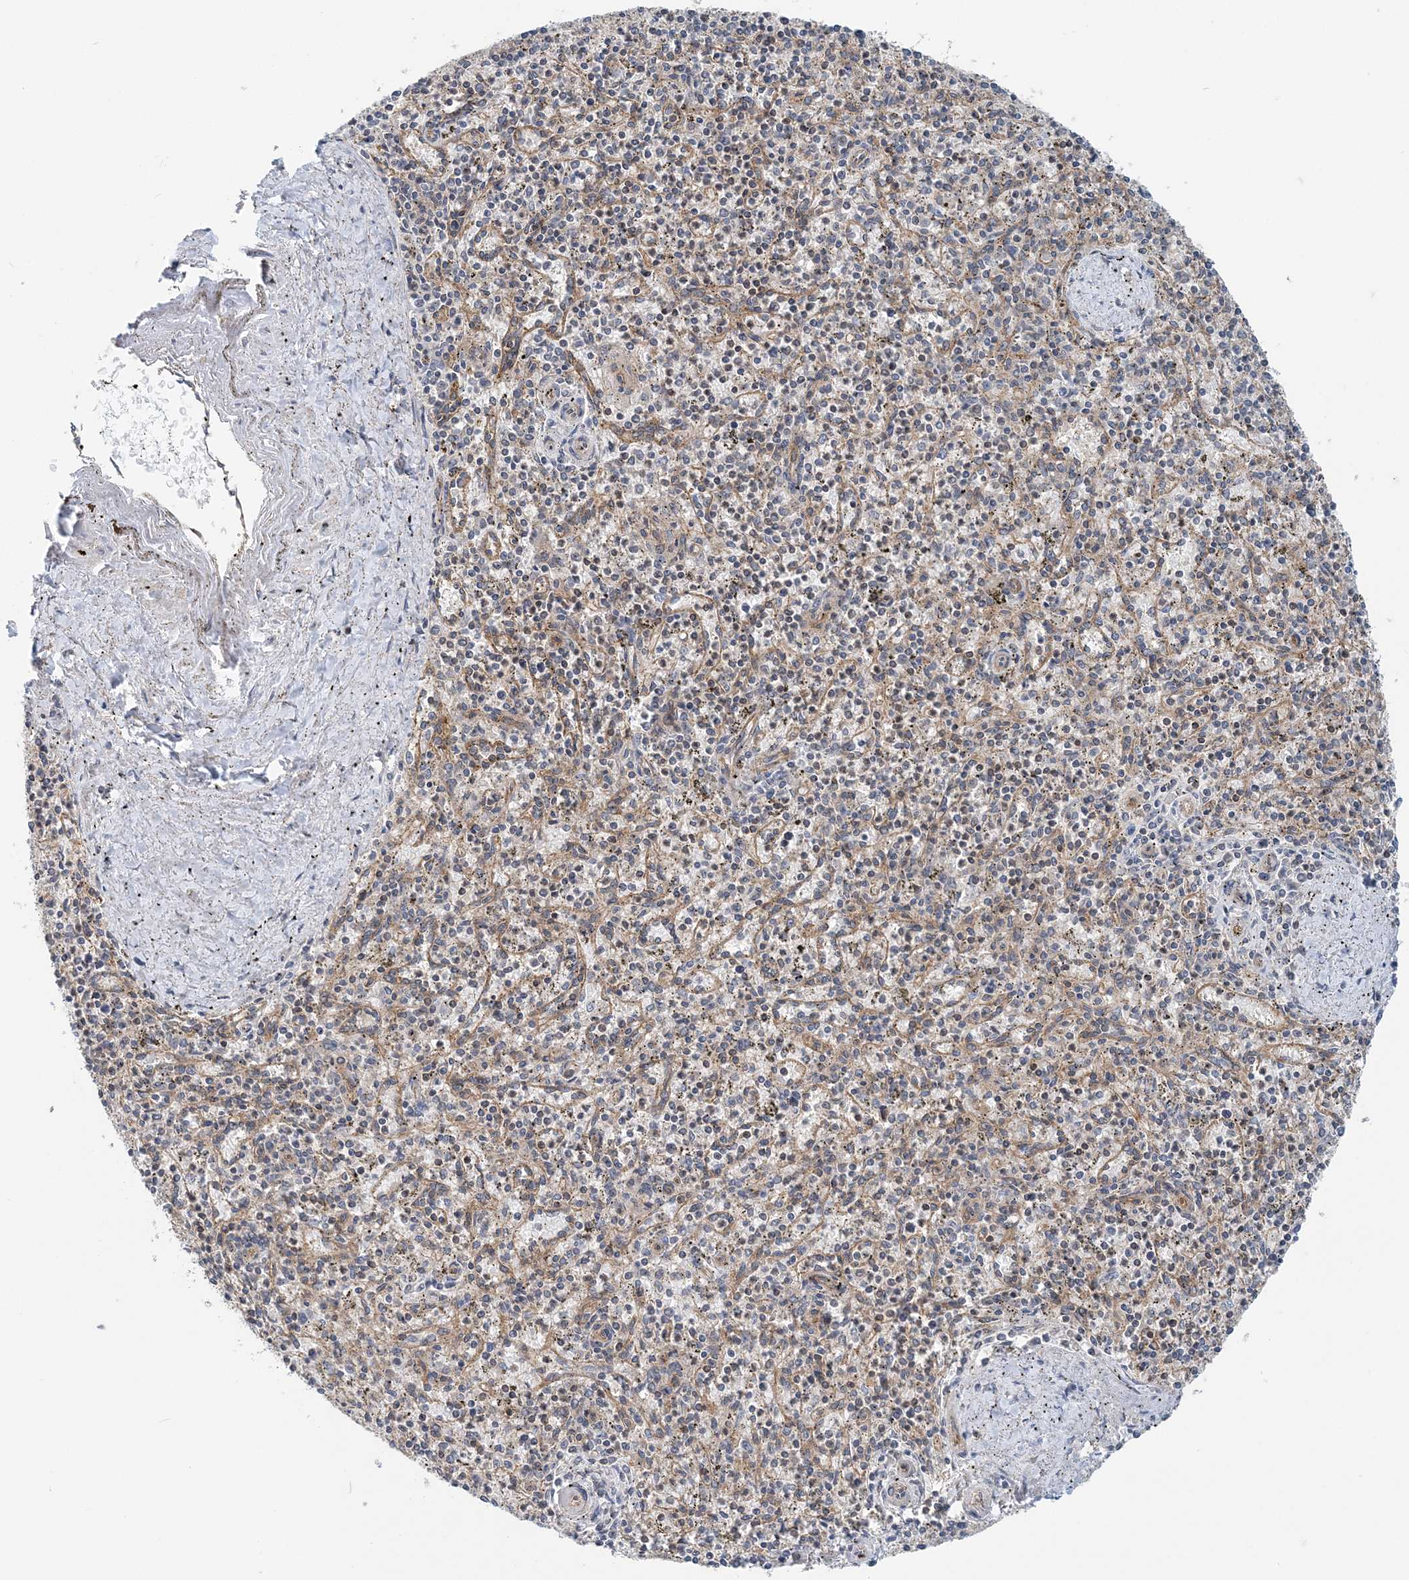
{"staining": {"intensity": "moderate", "quantity": "<25%", "location": "cytoplasmic/membranous,nuclear"}, "tissue": "spleen", "cell_type": "Cells in red pulp", "image_type": "normal", "snomed": [{"axis": "morphology", "description": "Normal tissue, NOS"}, {"axis": "topography", "description": "Spleen"}], "caption": "DAB (3,3'-diaminobenzidine) immunohistochemical staining of unremarkable spleen exhibits moderate cytoplasmic/membranous,nuclear protein positivity in approximately <25% of cells in red pulp. The protein is shown in brown color, while the nuclei are stained blue.", "gene": "MOB4", "patient": {"sex": "male", "age": 72}}